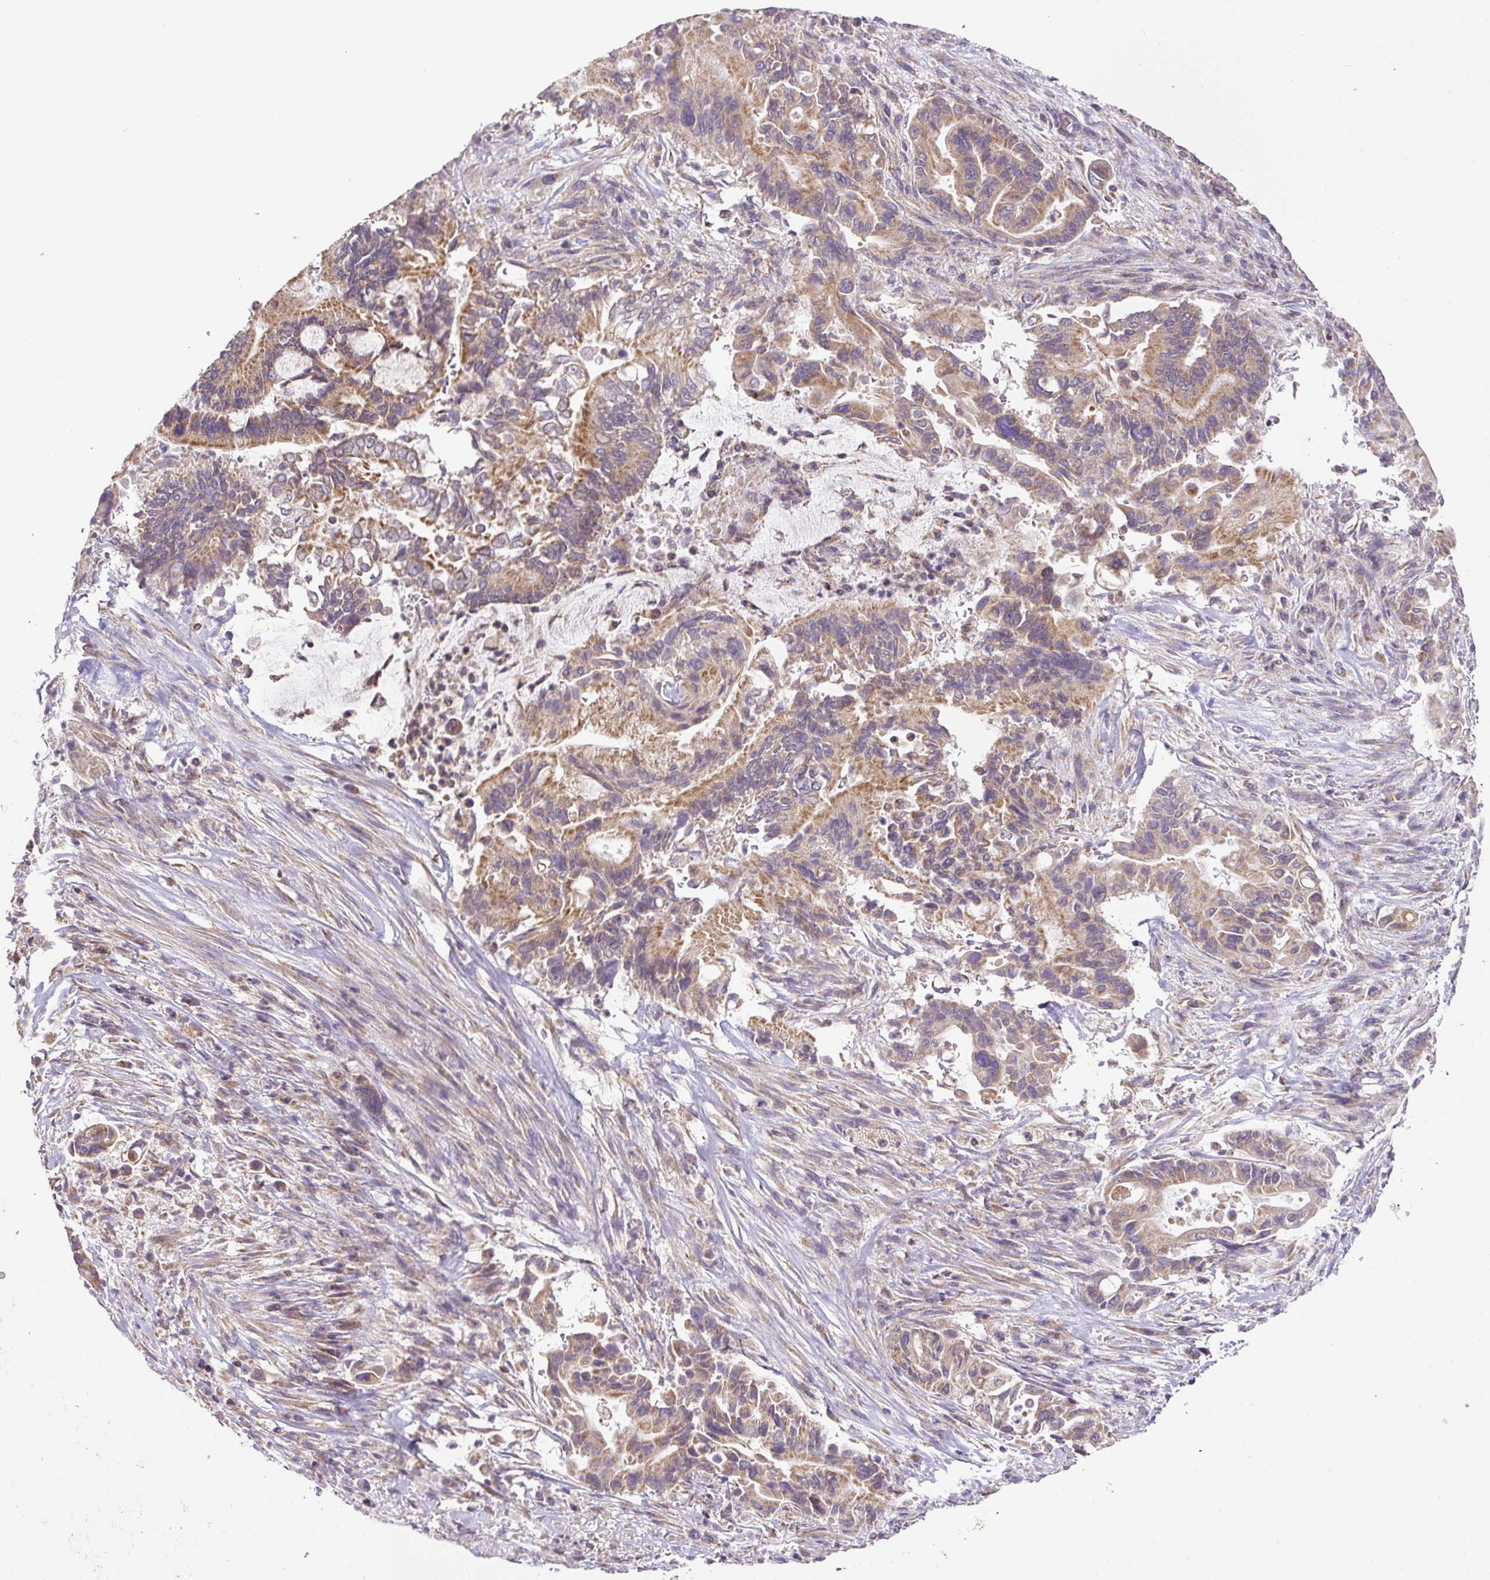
{"staining": {"intensity": "moderate", "quantity": ">75%", "location": "cytoplasmic/membranous"}, "tissue": "pancreatic cancer", "cell_type": "Tumor cells", "image_type": "cancer", "snomed": [{"axis": "morphology", "description": "Adenocarcinoma, NOS"}, {"axis": "topography", "description": "Pancreas"}], "caption": "Pancreatic adenocarcinoma stained with DAB immunohistochemistry demonstrates medium levels of moderate cytoplasmic/membranous positivity in about >75% of tumor cells.", "gene": "MFSD9", "patient": {"sex": "male", "age": 68}}